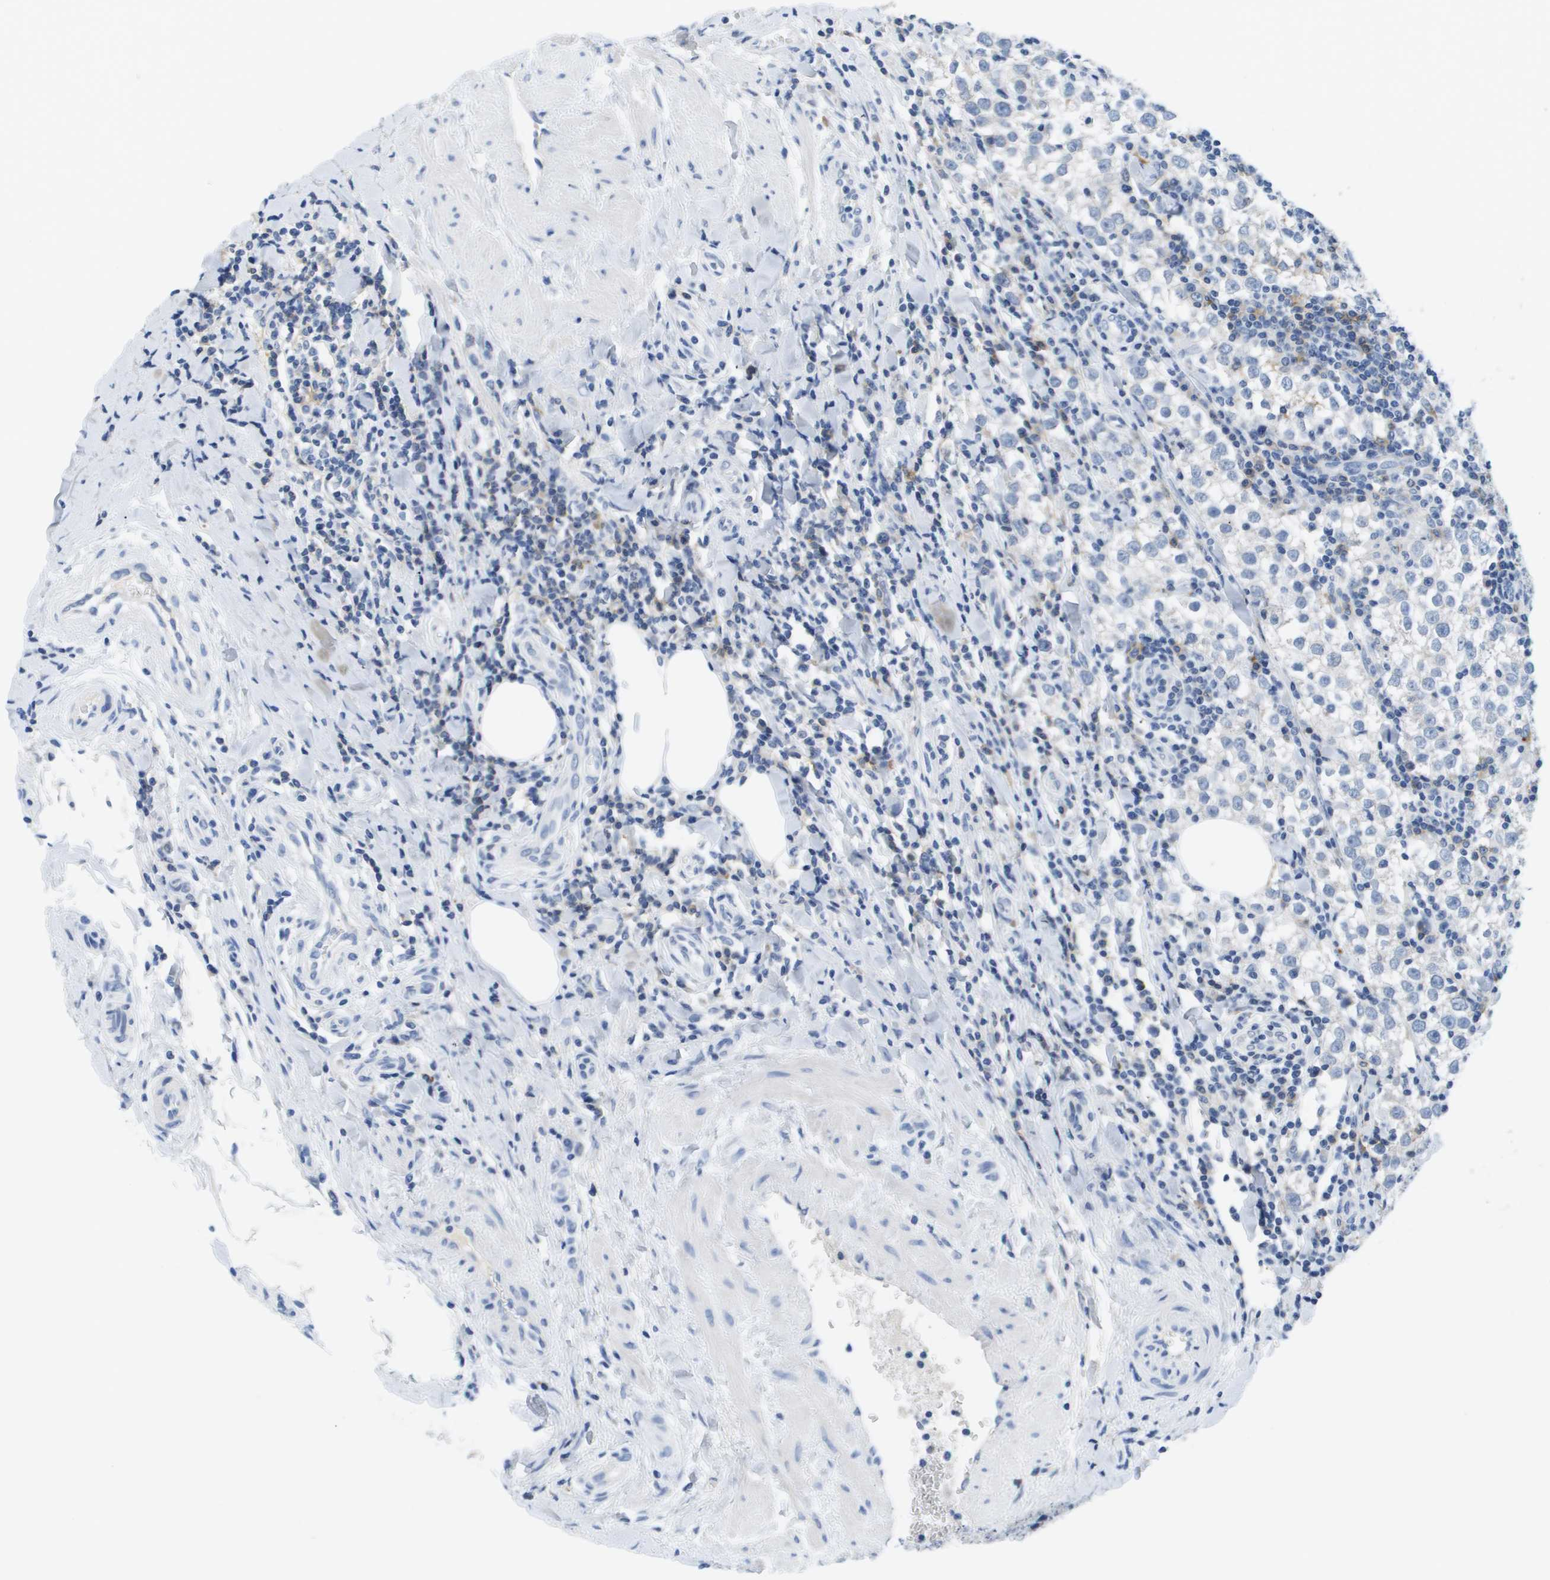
{"staining": {"intensity": "negative", "quantity": "none", "location": "none"}, "tissue": "testis cancer", "cell_type": "Tumor cells", "image_type": "cancer", "snomed": [{"axis": "morphology", "description": "Seminoma, NOS"}, {"axis": "morphology", "description": "Carcinoma, Embryonal, NOS"}, {"axis": "topography", "description": "Testis"}], "caption": "This histopathology image is of testis seminoma stained with immunohistochemistry to label a protein in brown with the nuclei are counter-stained blue. There is no positivity in tumor cells. Nuclei are stained in blue.", "gene": "MS4A1", "patient": {"sex": "male", "age": 36}}